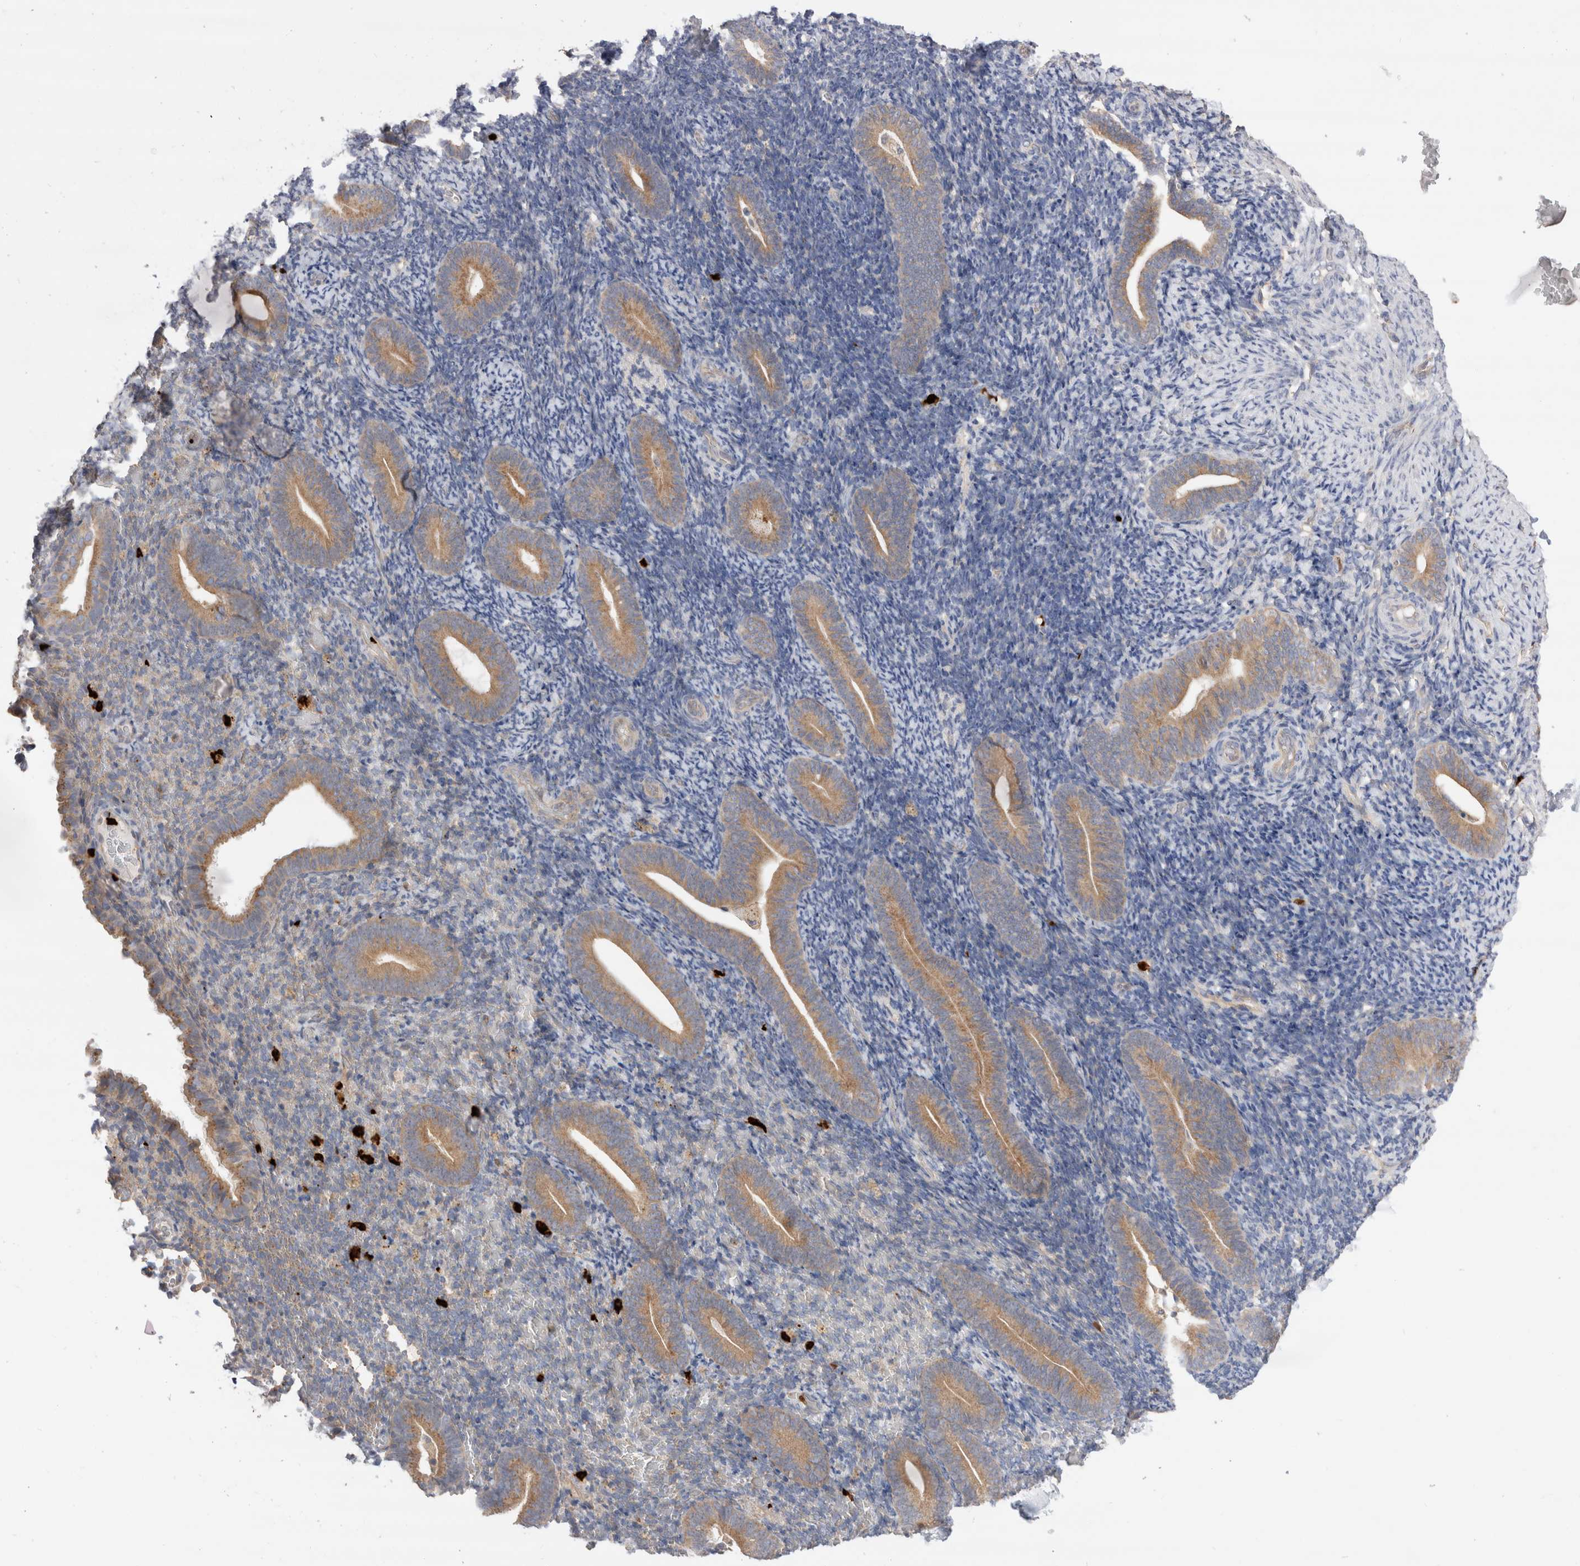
{"staining": {"intensity": "negative", "quantity": "none", "location": "none"}, "tissue": "endometrium", "cell_type": "Cells in endometrial stroma", "image_type": "normal", "snomed": [{"axis": "morphology", "description": "Normal tissue, NOS"}, {"axis": "topography", "description": "Endometrium"}], "caption": "Immunohistochemistry image of benign human endometrium stained for a protein (brown), which reveals no staining in cells in endometrial stroma.", "gene": "NXT2", "patient": {"sex": "female", "age": 51}}